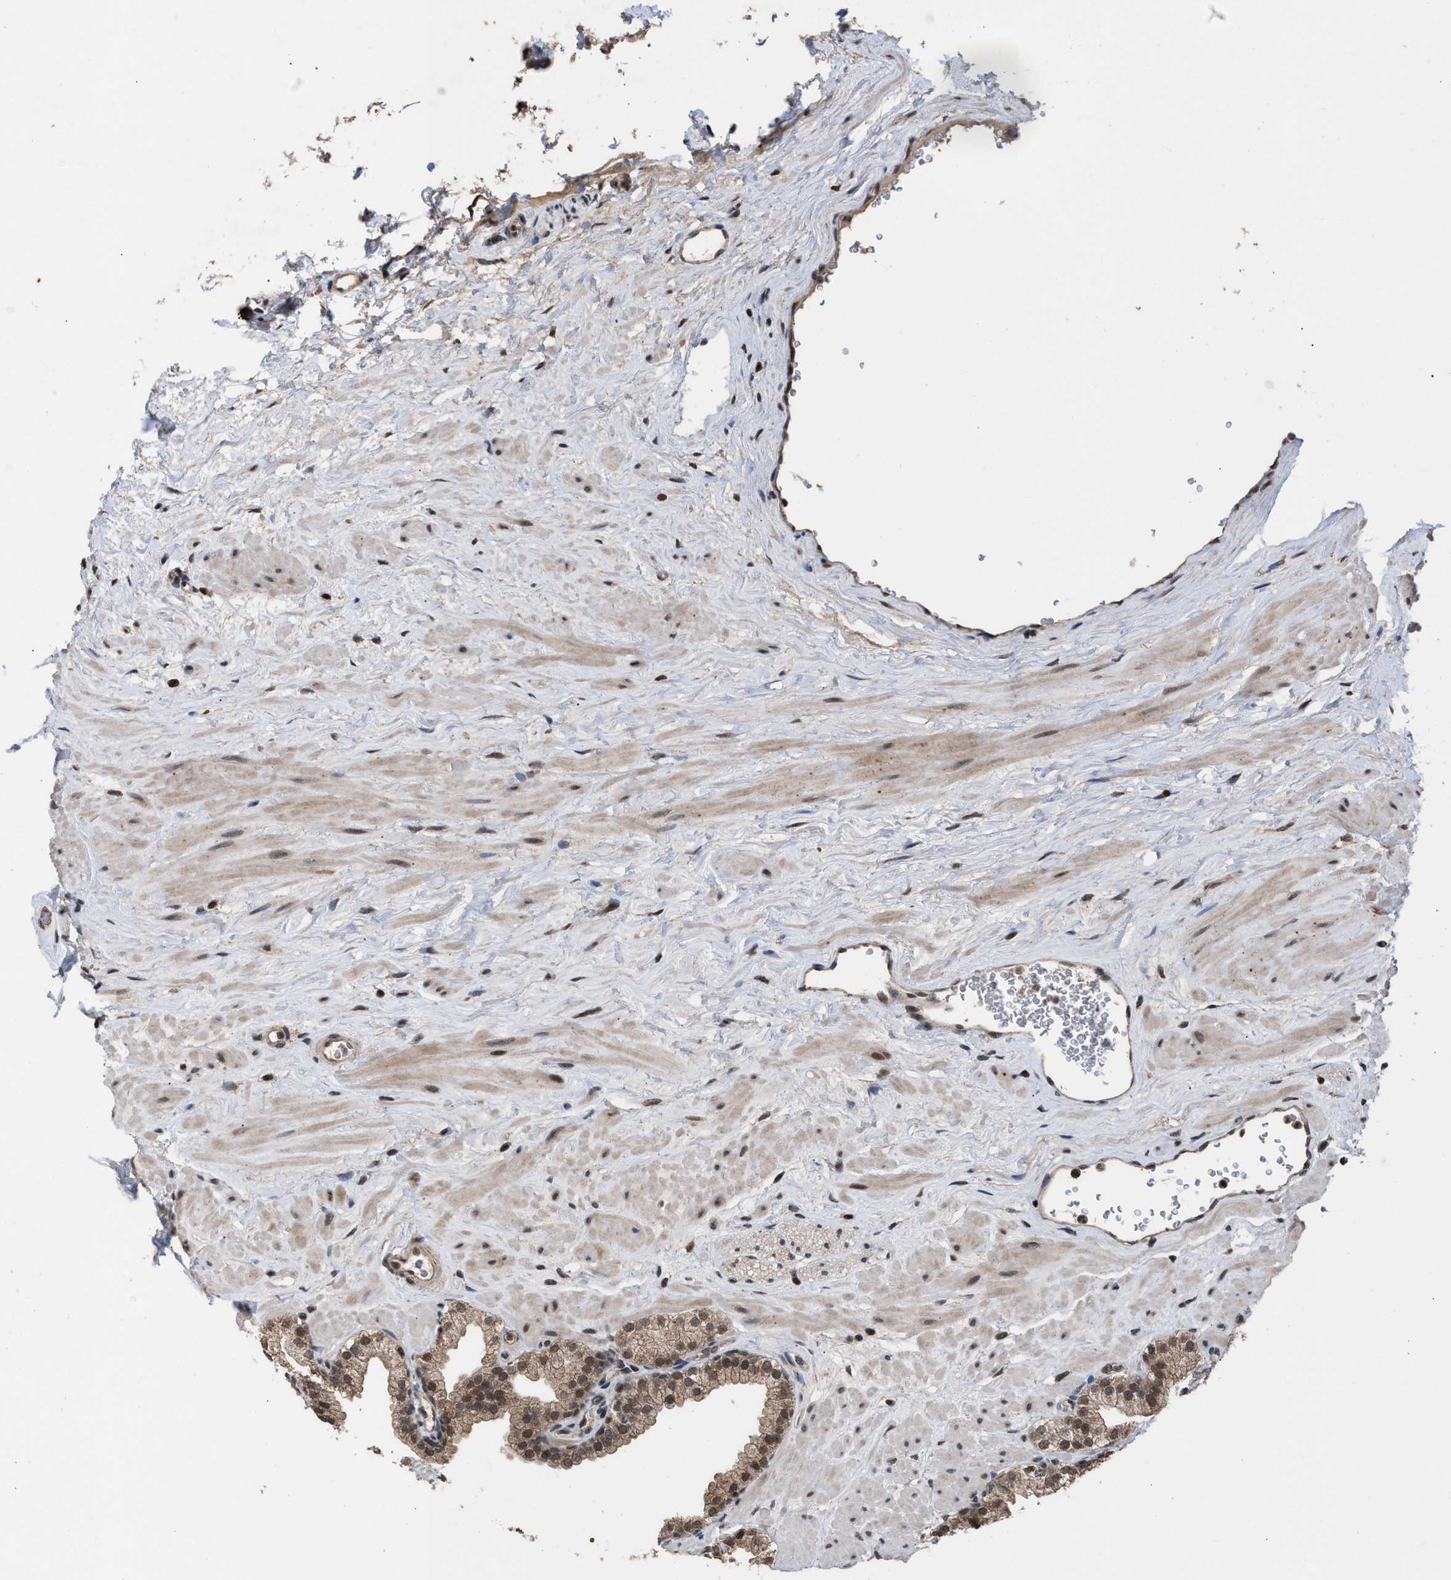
{"staining": {"intensity": "moderate", "quantity": ">75%", "location": "cytoplasmic/membranous,nuclear"}, "tissue": "prostate", "cell_type": "Glandular cells", "image_type": "normal", "snomed": [{"axis": "morphology", "description": "Normal tissue, NOS"}, {"axis": "morphology", "description": "Urothelial carcinoma, Low grade"}, {"axis": "topography", "description": "Urinary bladder"}, {"axis": "topography", "description": "Prostate"}], "caption": "Protein analysis of unremarkable prostate displays moderate cytoplasmic/membranous,nuclear positivity in about >75% of glandular cells.", "gene": "C9orf78", "patient": {"sex": "male", "age": 60}}